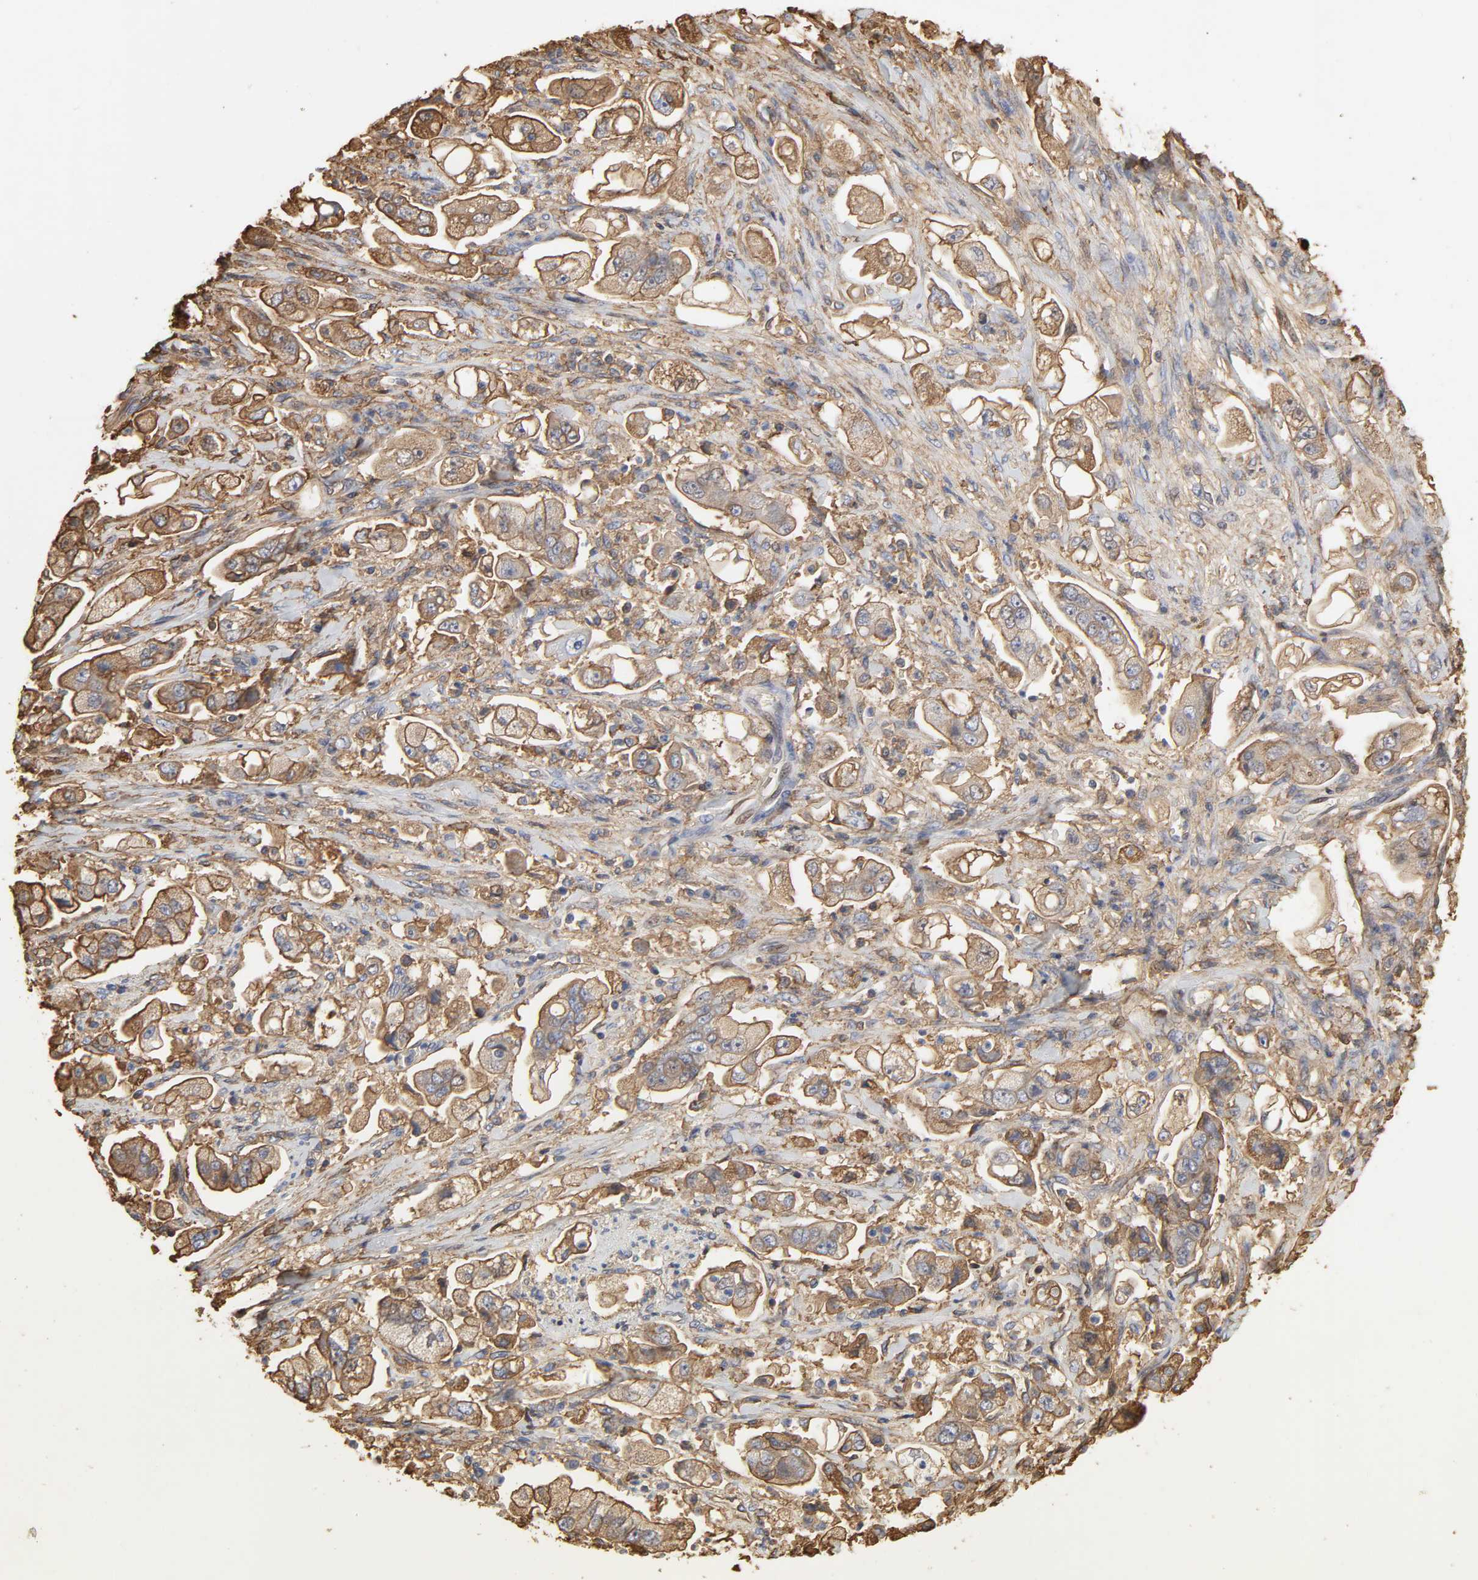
{"staining": {"intensity": "moderate", "quantity": ">75%", "location": "cytoplasmic/membranous"}, "tissue": "stomach cancer", "cell_type": "Tumor cells", "image_type": "cancer", "snomed": [{"axis": "morphology", "description": "Adenocarcinoma, NOS"}, {"axis": "topography", "description": "Stomach"}], "caption": "Human adenocarcinoma (stomach) stained with a protein marker displays moderate staining in tumor cells.", "gene": "ANXA2", "patient": {"sex": "male", "age": 62}}